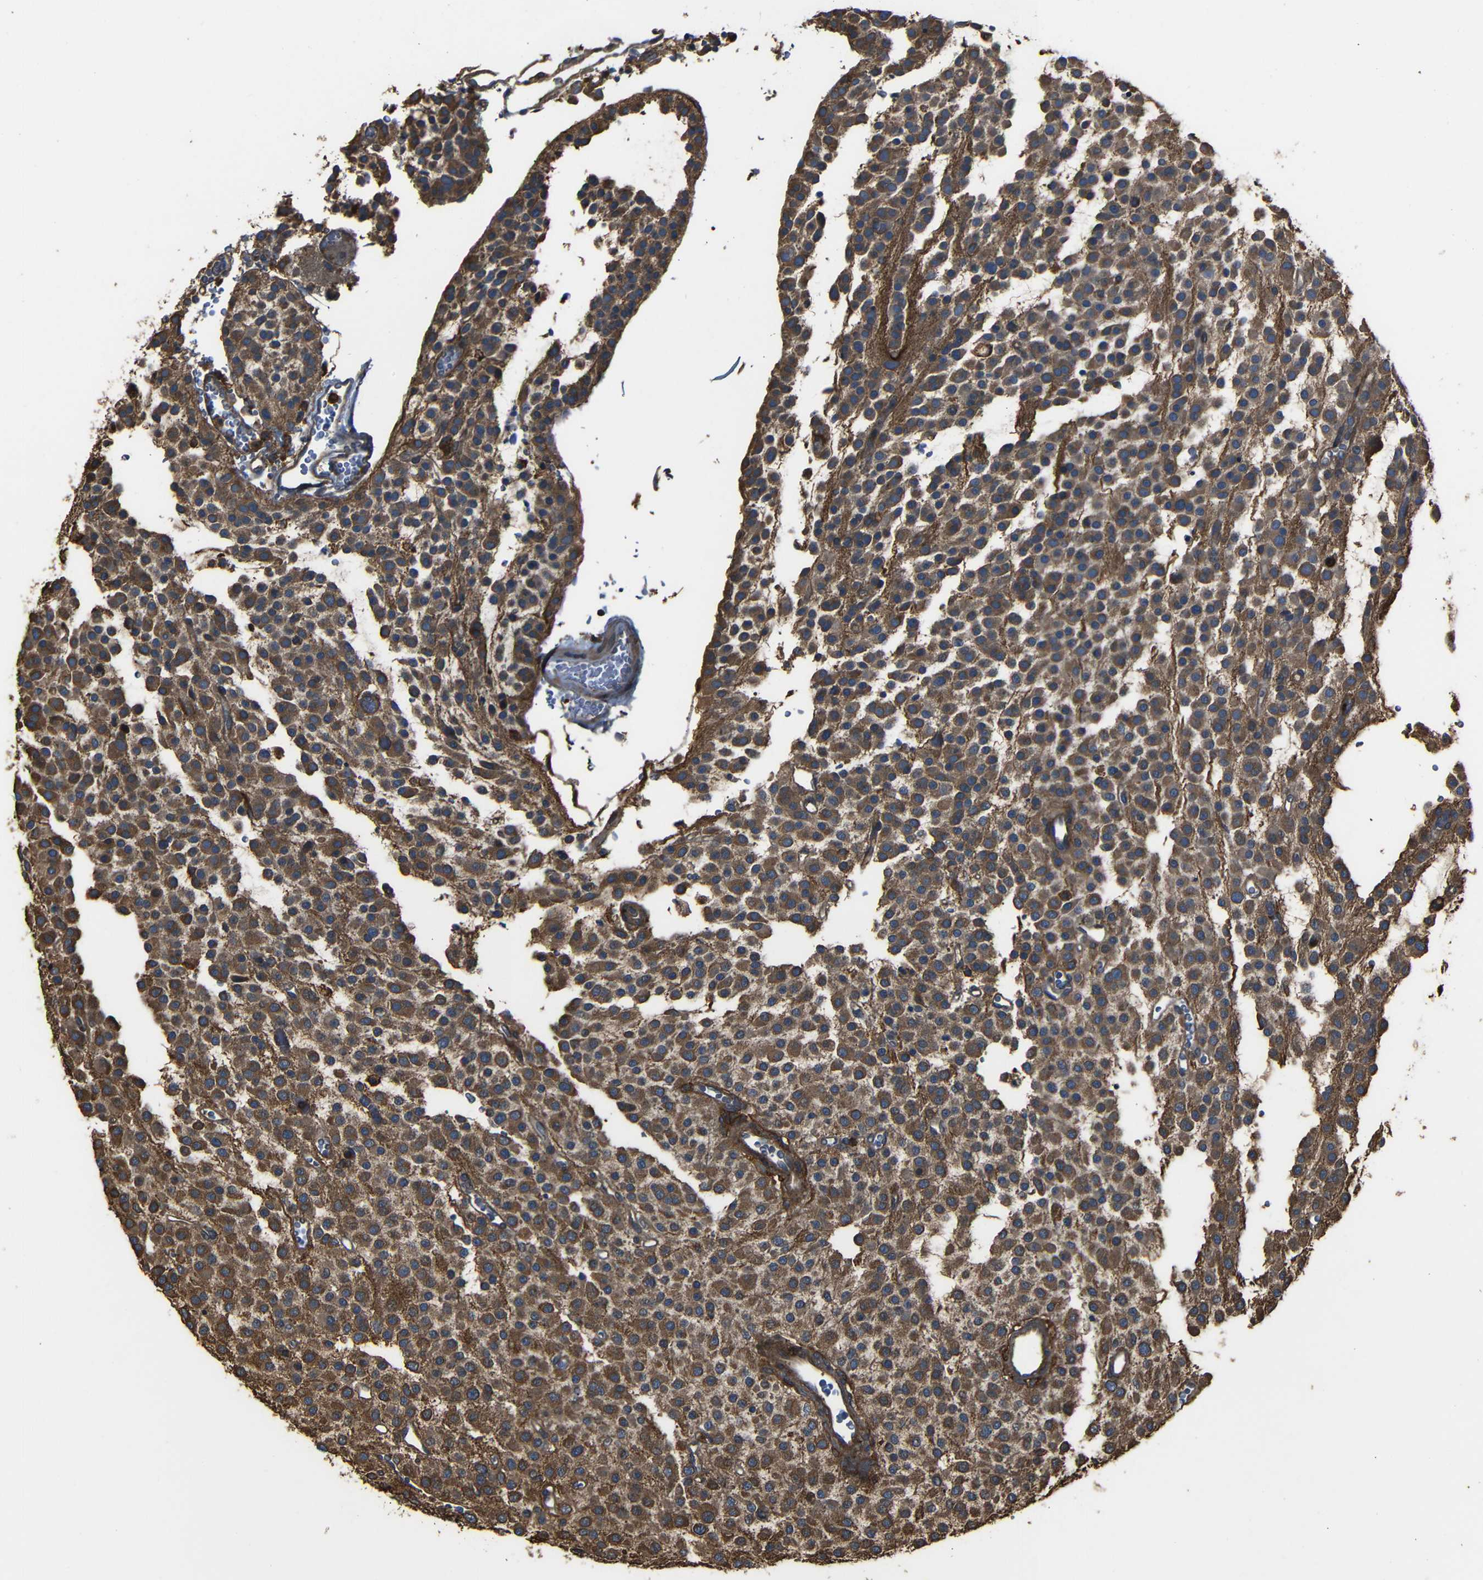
{"staining": {"intensity": "moderate", "quantity": ">75%", "location": "cytoplasmic/membranous"}, "tissue": "glioma", "cell_type": "Tumor cells", "image_type": "cancer", "snomed": [{"axis": "morphology", "description": "Glioma, malignant, Low grade"}, {"axis": "topography", "description": "Brain"}], "caption": "Protein staining shows moderate cytoplasmic/membranous staining in about >75% of tumor cells in glioma.", "gene": "ADGRE5", "patient": {"sex": "male", "age": 38}}